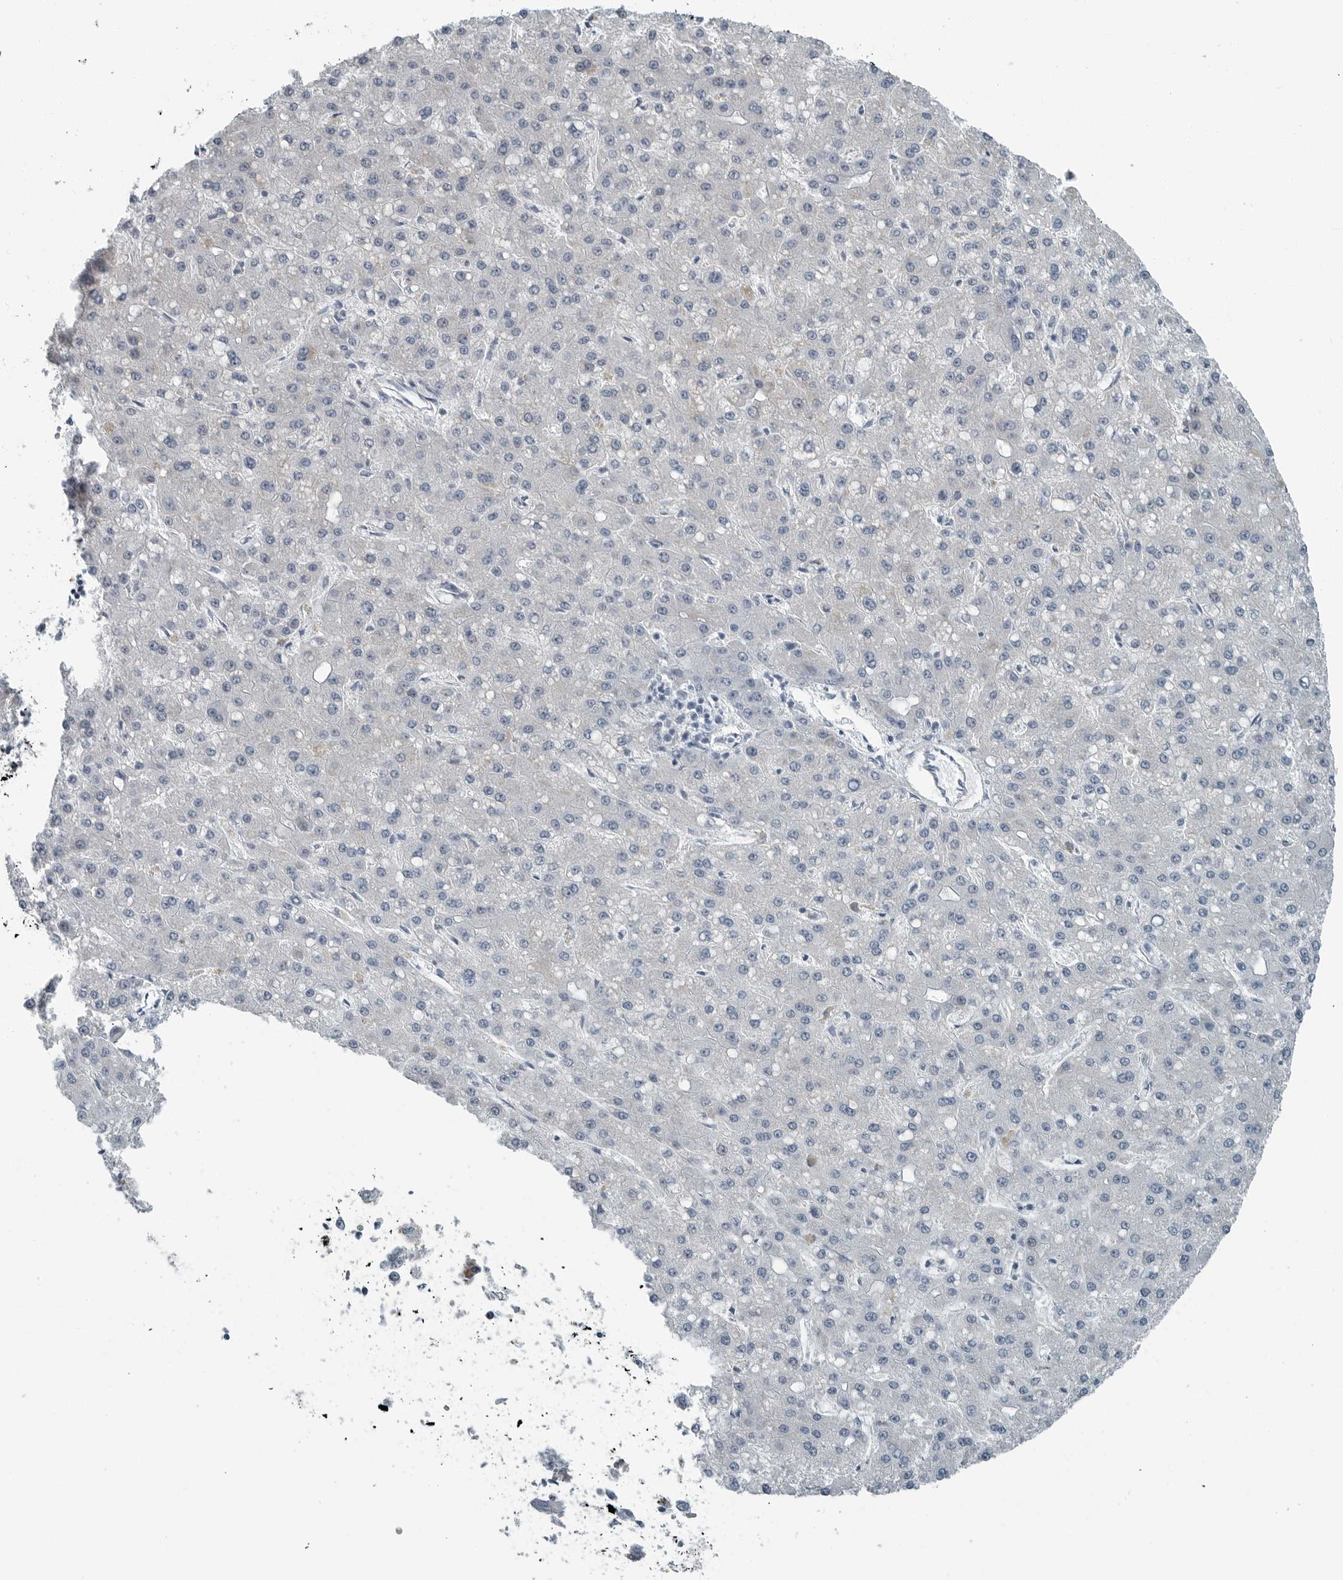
{"staining": {"intensity": "negative", "quantity": "none", "location": "none"}, "tissue": "liver cancer", "cell_type": "Tumor cells", "image_type": "cancer", "snomed": [{"axis": "morphology", "description": "Carcinoma, Hepatocellular, NOS"}, {"axis": "topography", "description": "Liver"}], "caption": "High magnification brightfield microscopy of liver cancer stained with DAB (3,3'-diaminobenzidine) (brown) and counterstained with hematoxylin (blue): tumor cells show no significant staining.", "gene": "ZPBP2", "patient": {"sex": "male", "age": 67}}